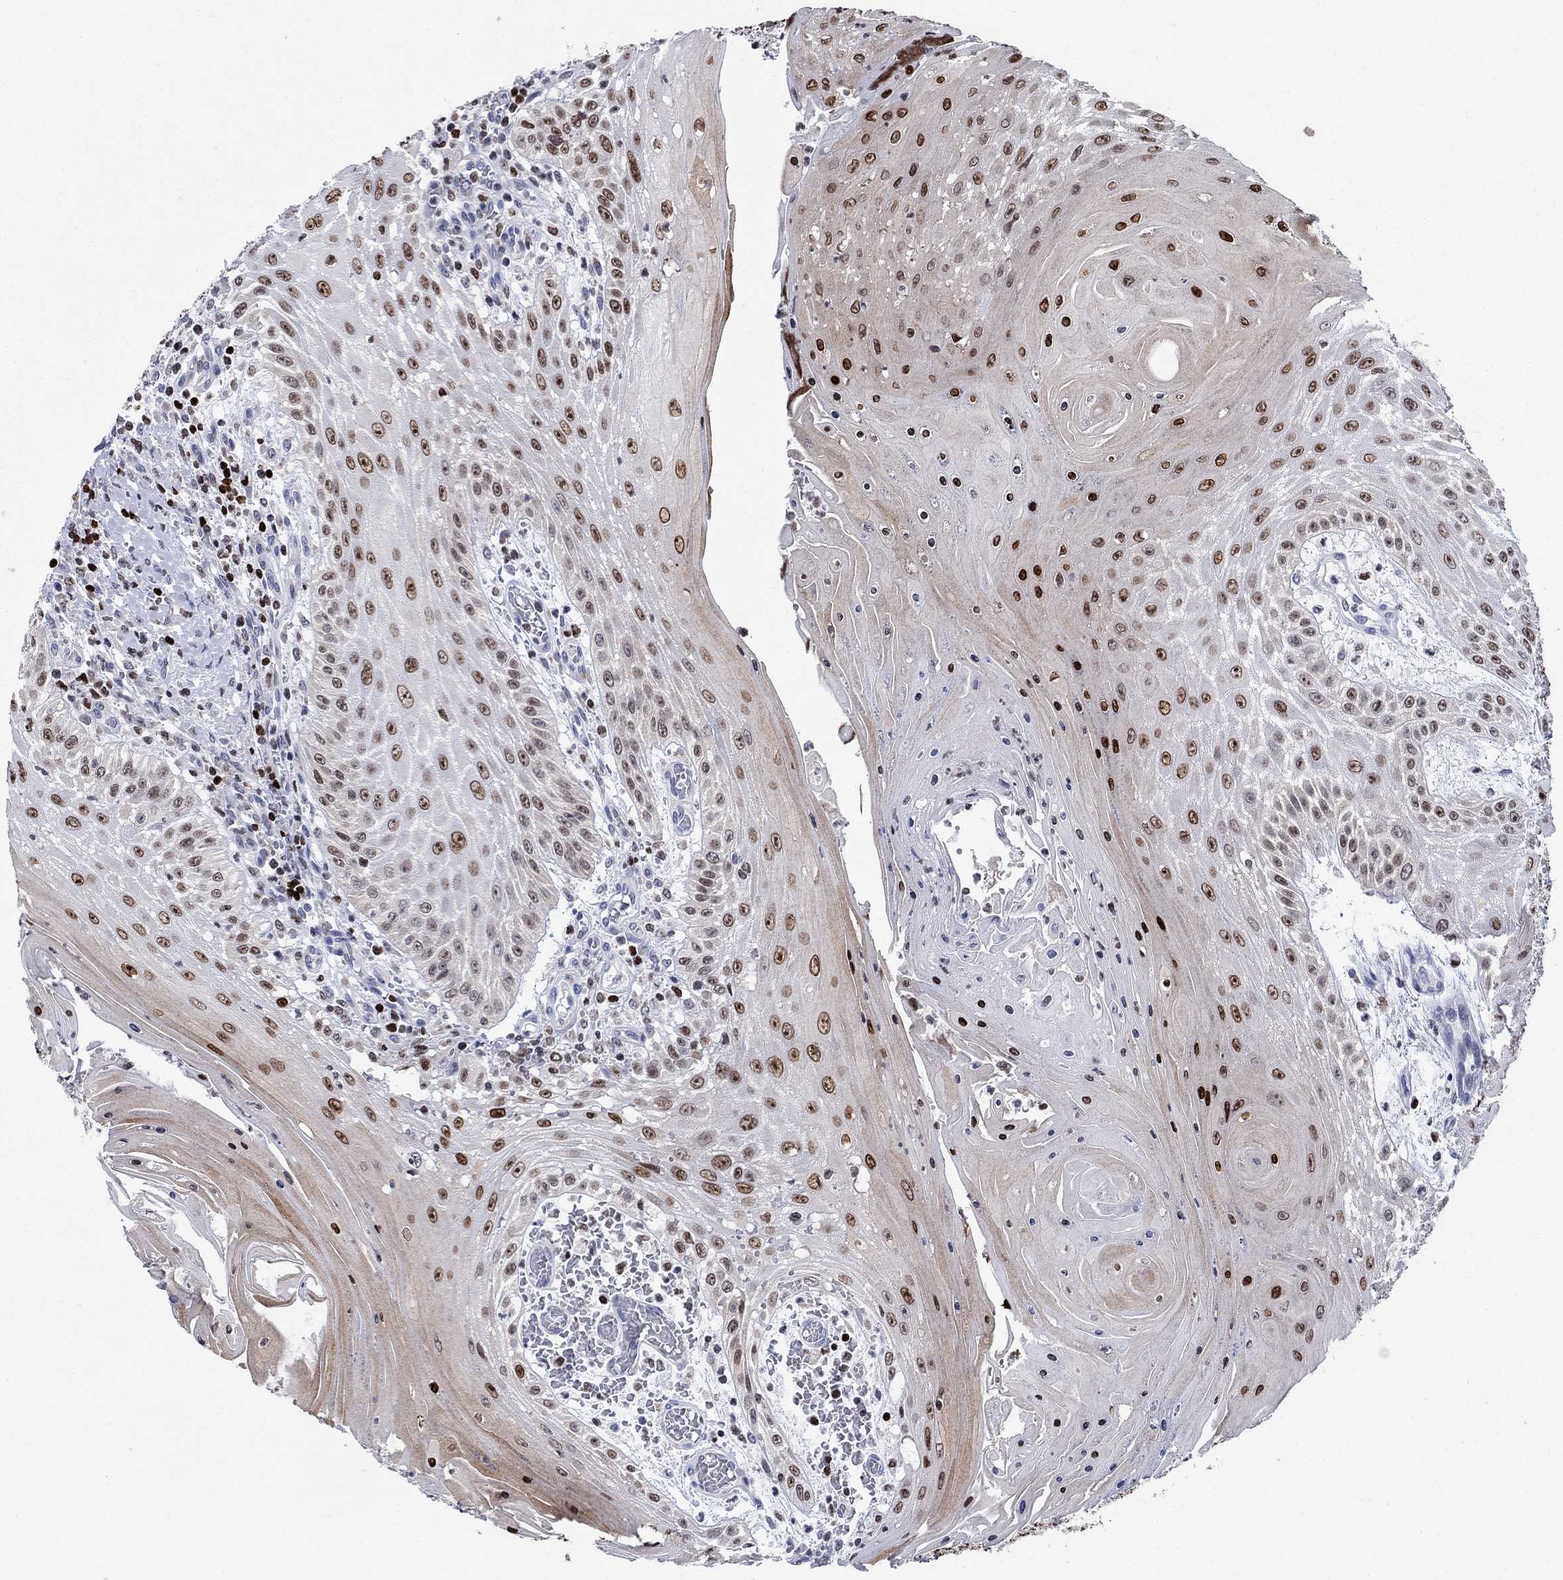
{"staining": {"intensity": "strong", "quantity": "25%-75%", "location": "nuclear"}, "tissue": "head and neck cancer", "cell_type": "Tumor cells", "image_type": "cancer", "snomed": [{"axis": "morphology", "description": "Squamous cell carcinoma, NOS"}, {"axis": "topography", "description": "Oral tissue"}, {"axis": "topography", "description": "Head-Neck"}], "caption": "Human squamous cell carcinoma (head and neck) stained for a protein (brown) displays strong nuclear positive staining in about 25%-75% of tumor cells.", "gene": "HMGA1", "patient": {"sex": "male", "age": 58}}